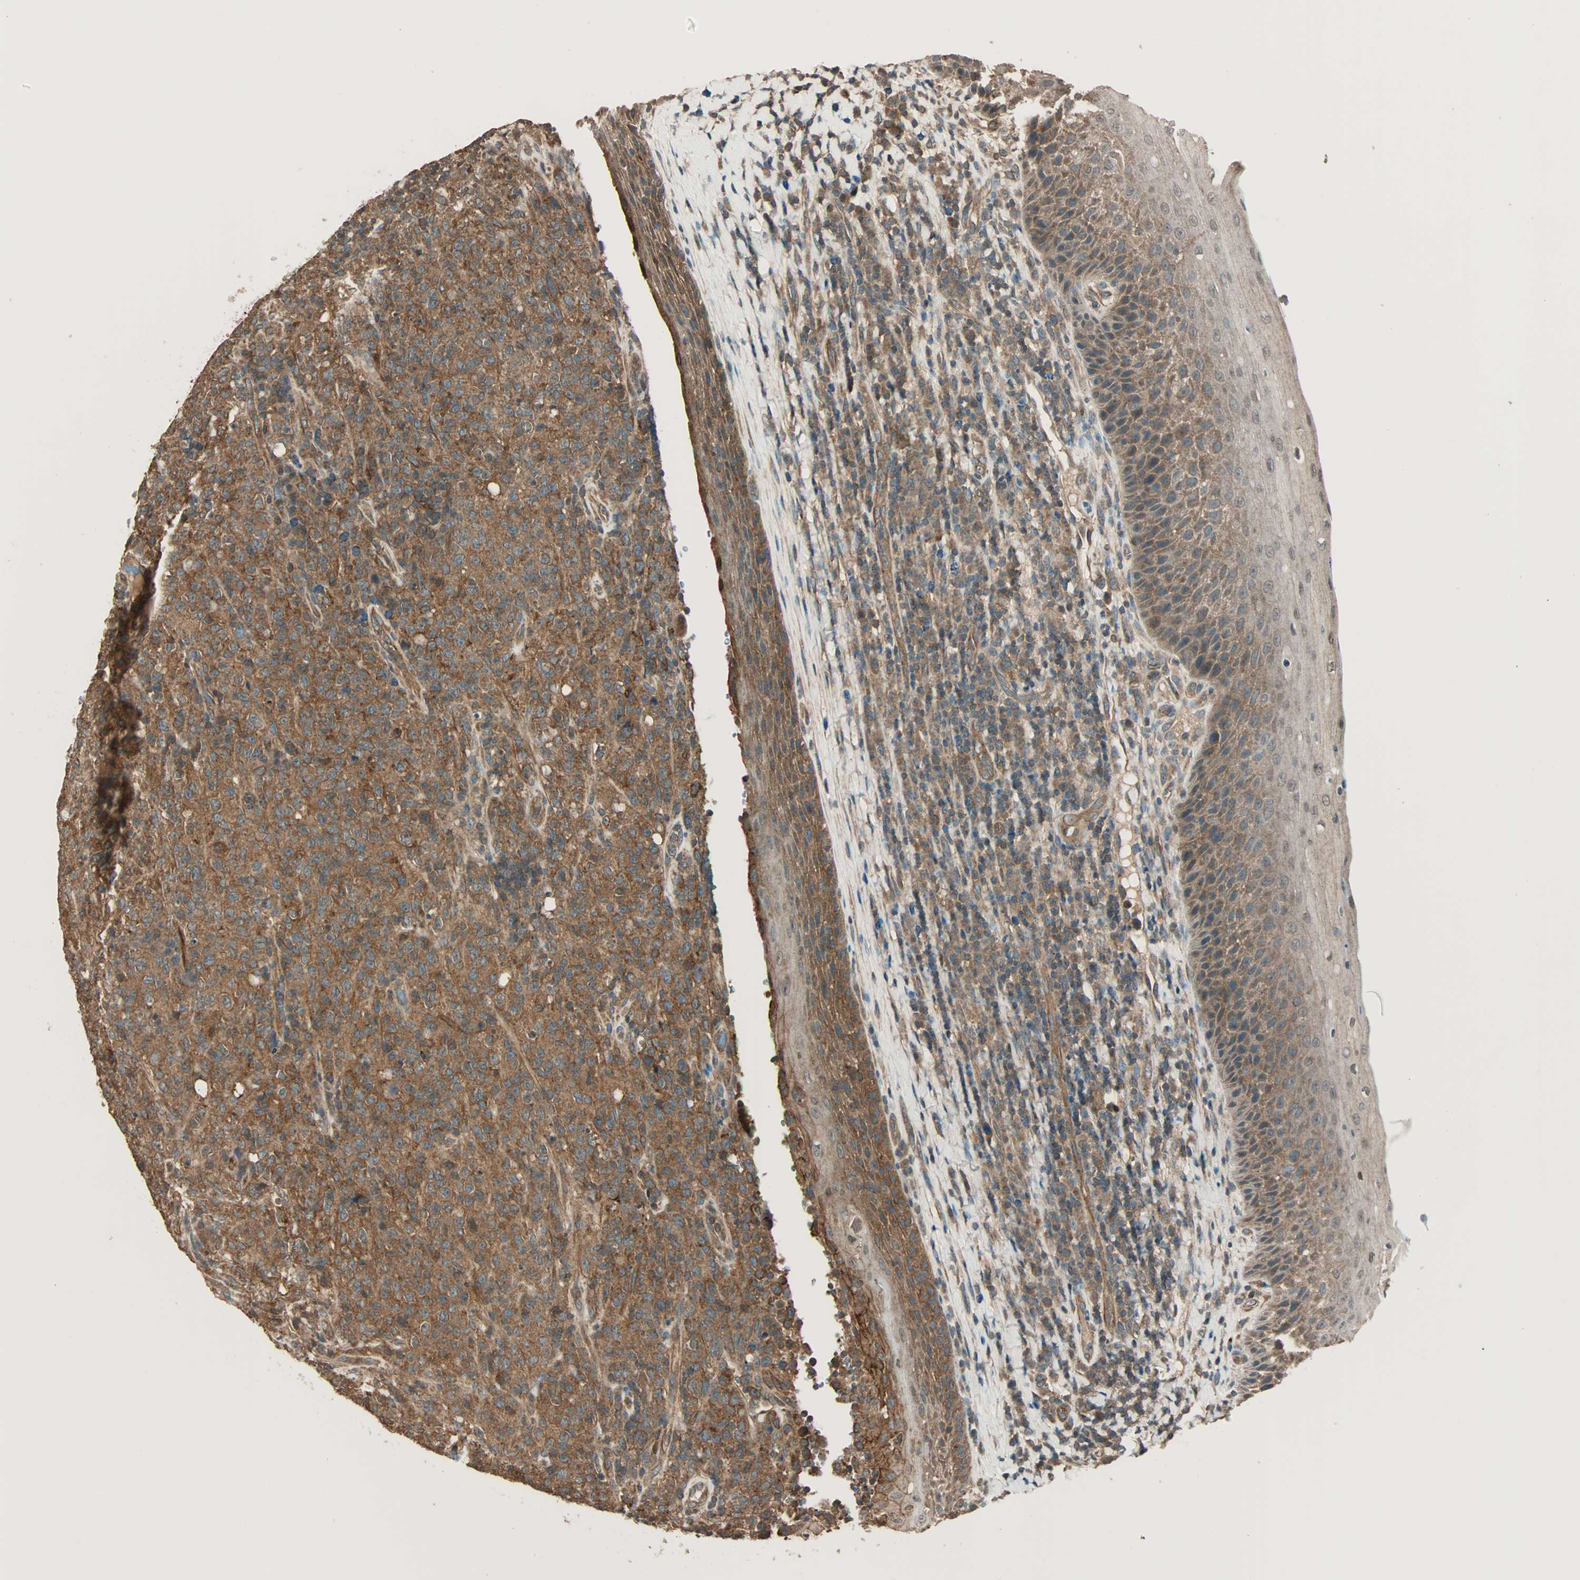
{"staining": {"intensity": "moderate", "quantity": ">75%", "location": "cytoplasmic/membranous"}, "tissue": "lymphoma", "cell_type": "Tumor cells", "image_type": "cancer", "snomed": [{"axis": "morphology", "description": "Malignant lymphoma, non-Hodgkin's type, High grade"}, {"axis": "topography", "description": "Tonsil"}], "caption": "The histopathology image reveals staining of high-grade malignant lymphoma, non-Hodgkin's type, revealing moderate cytoplasmic/membranous protein staining (brown color) within tumor cells. The staining was performed using DAB to visualize the protein expression in brown, while the nuclei were stained in blue with hematoxylin (Magnification: 20x).", "gene": "MAP3K21", "patient": {"sex": "female", "age": 36}}